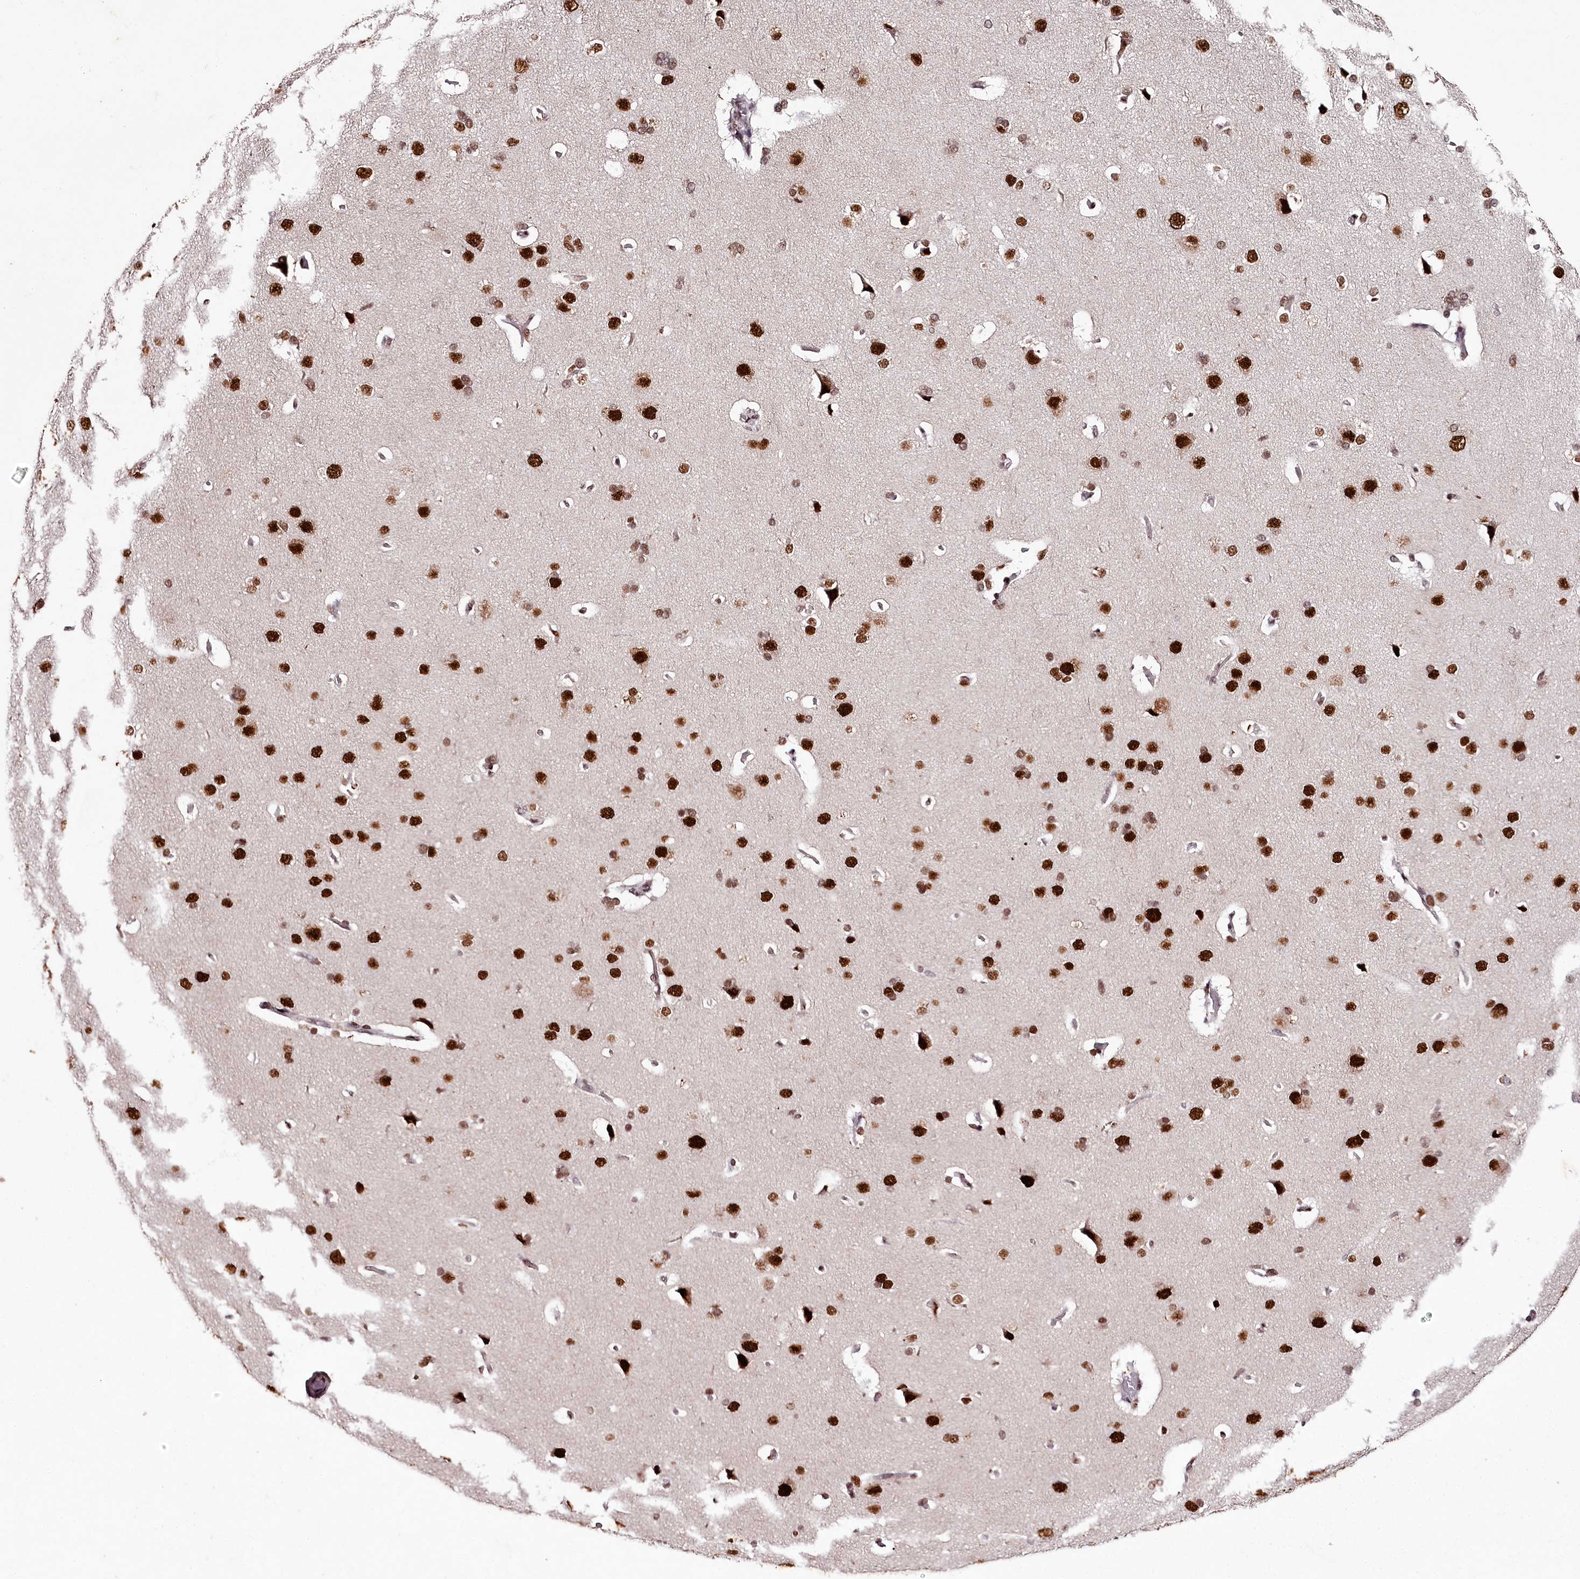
{"staining": {"intensity": "strong", "quantity": ">75%", "location": "nuclear"}, "tissue": "cerebral cortex", "cell_type": "Endothelial cells", "image_type": "normal", "snomed": [{"axis": "morphology", "description": "Normal tissue, NOS"}, {"axis": "topography", "description": "Cerebral cortex"}], "caption": "This photomicrograph displays immunohistochemistry (IHC) staining of unremarkable cerebral cortex, with high strong nuclear staining in about >75% of endothelial cells.", "gene": "PSPC1", "patient": {"sex": "male", "age": 62}}